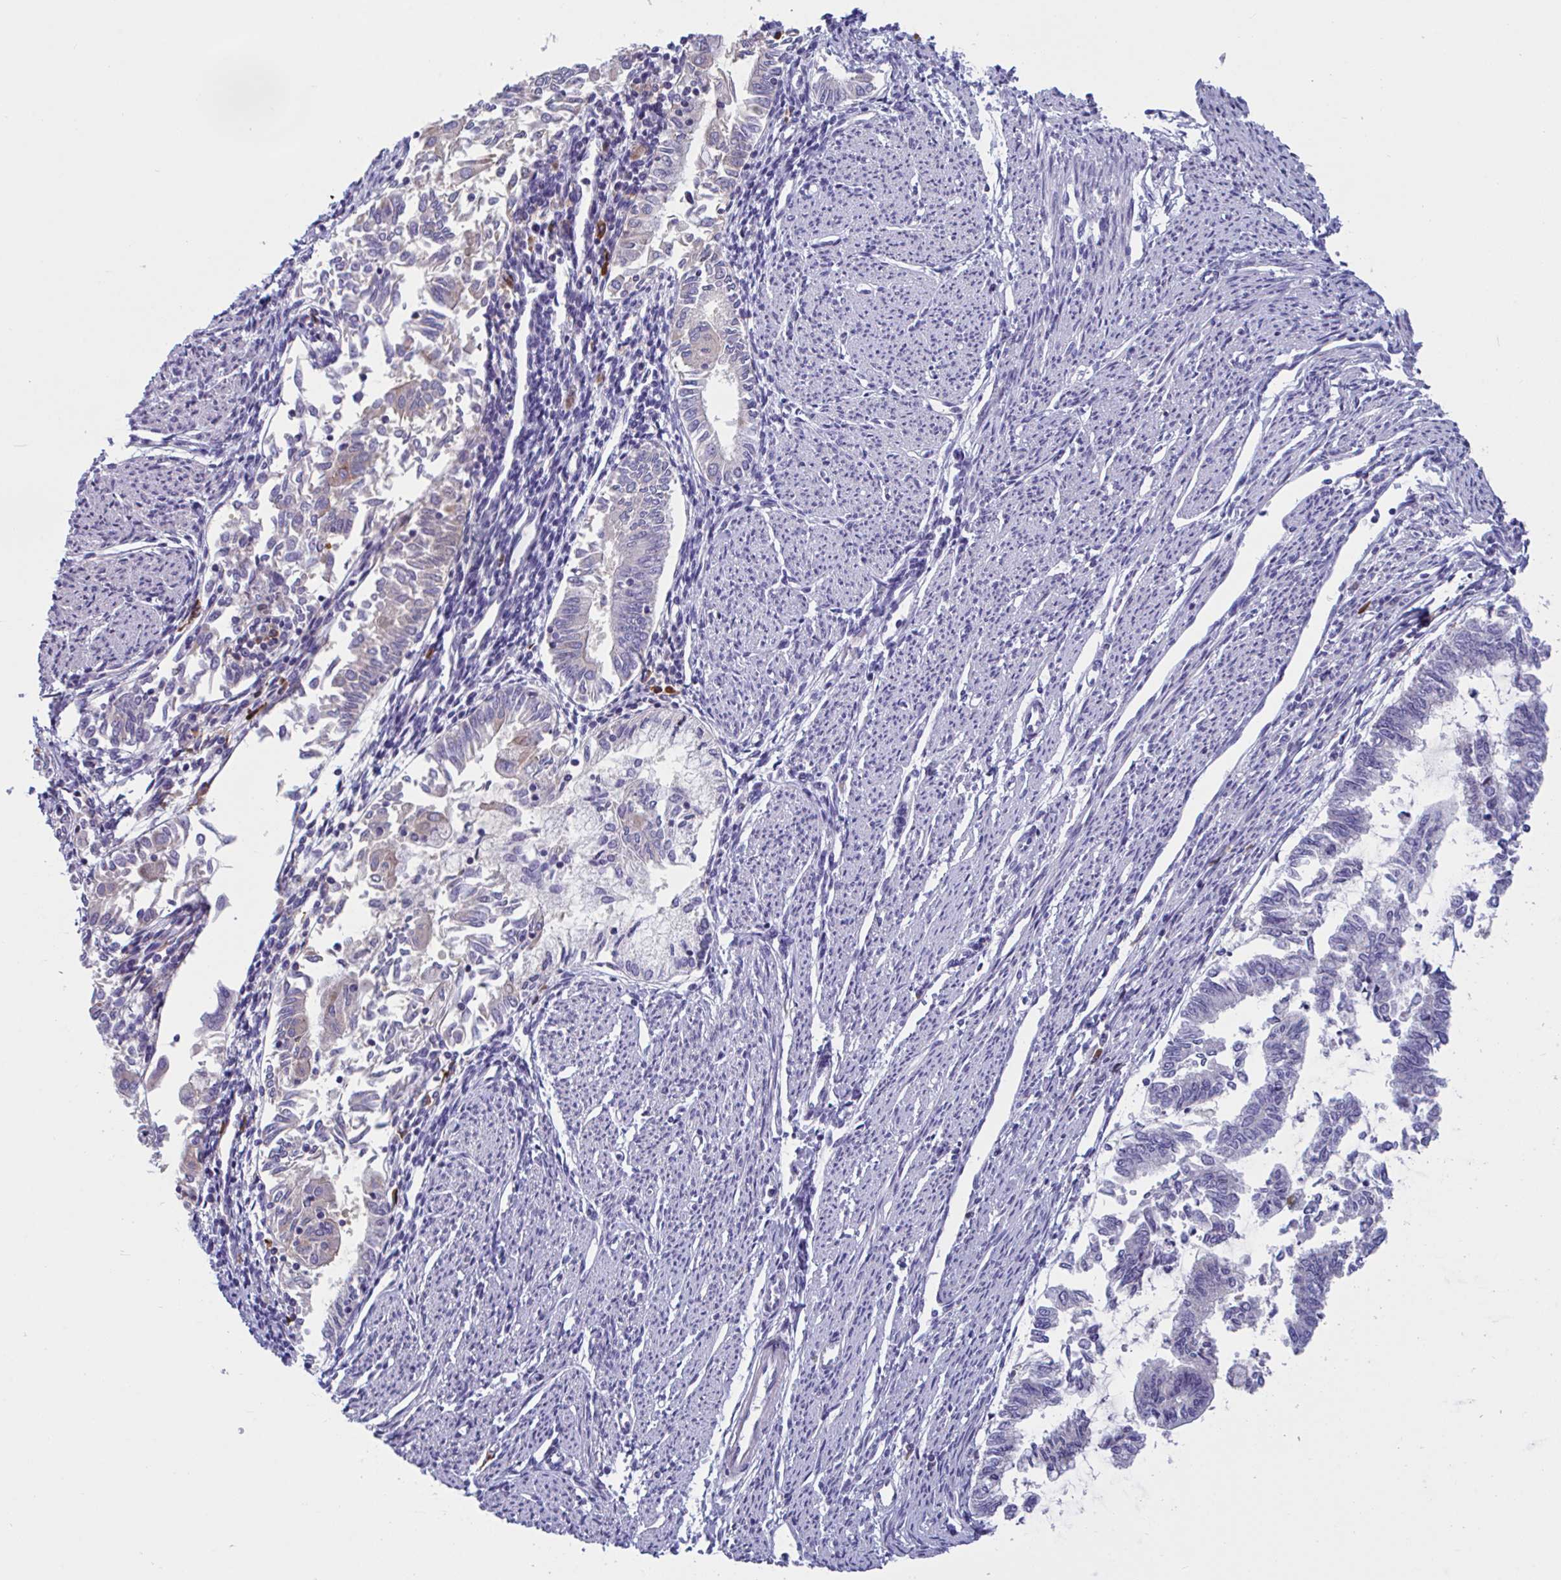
{"staining": {"intensity": "negative", "quantity": "none", "location": "none"}, "tissue": "endometrial cancer", "cell_type": "Tumor cells", "image_type": "cancer", "snomed": [{"axis": "morphology", "description": "Adenocarcinoma, NOS"}, {"axis": "topography", "description": "Endometrium"}], "caption": "This is an immunohistochemistry micrograph of human endometrial cancer. There is no staining in tumor cells.", "gene": "MS4A14", "patient": {"sex": "female", "age": 79}}